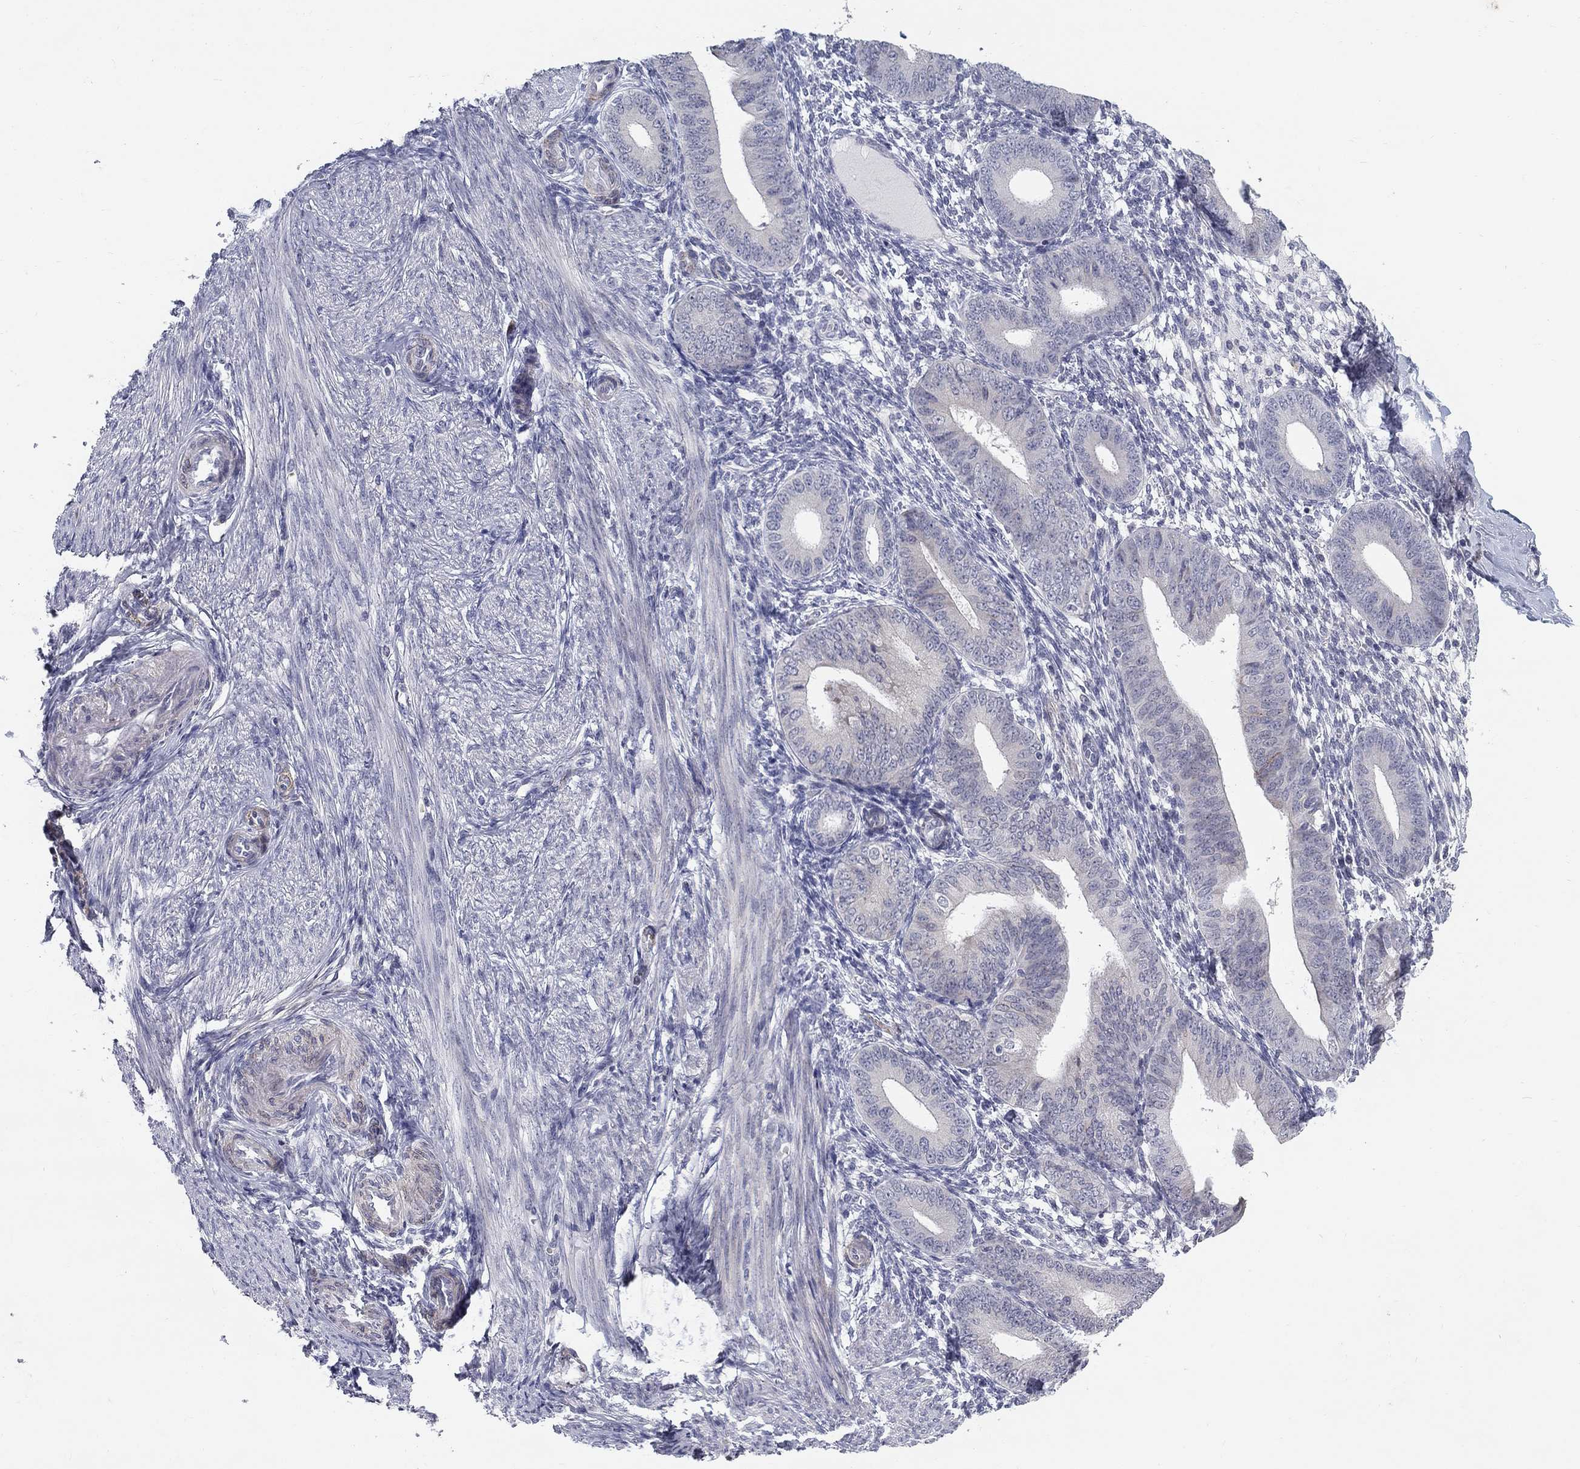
{"staining": {"intensity": "negative", "quantity": "none", "location": "none"}, "tissue": "endometrium", "cell_type": "Cells in endometrial stroma", "image_type": "normal", "snomed": [{"axis": "morphology", "description": "Normal tissue, NOS"}, {"axis": "topography", "description": "Endometrium"}], "caption": "A photomicrograph of endometrium stained for a protein reveals no brown staining in cells in endometrial stroma.", "gene": "NTRK2", "patient": {"sex": "female", "age": 39}}